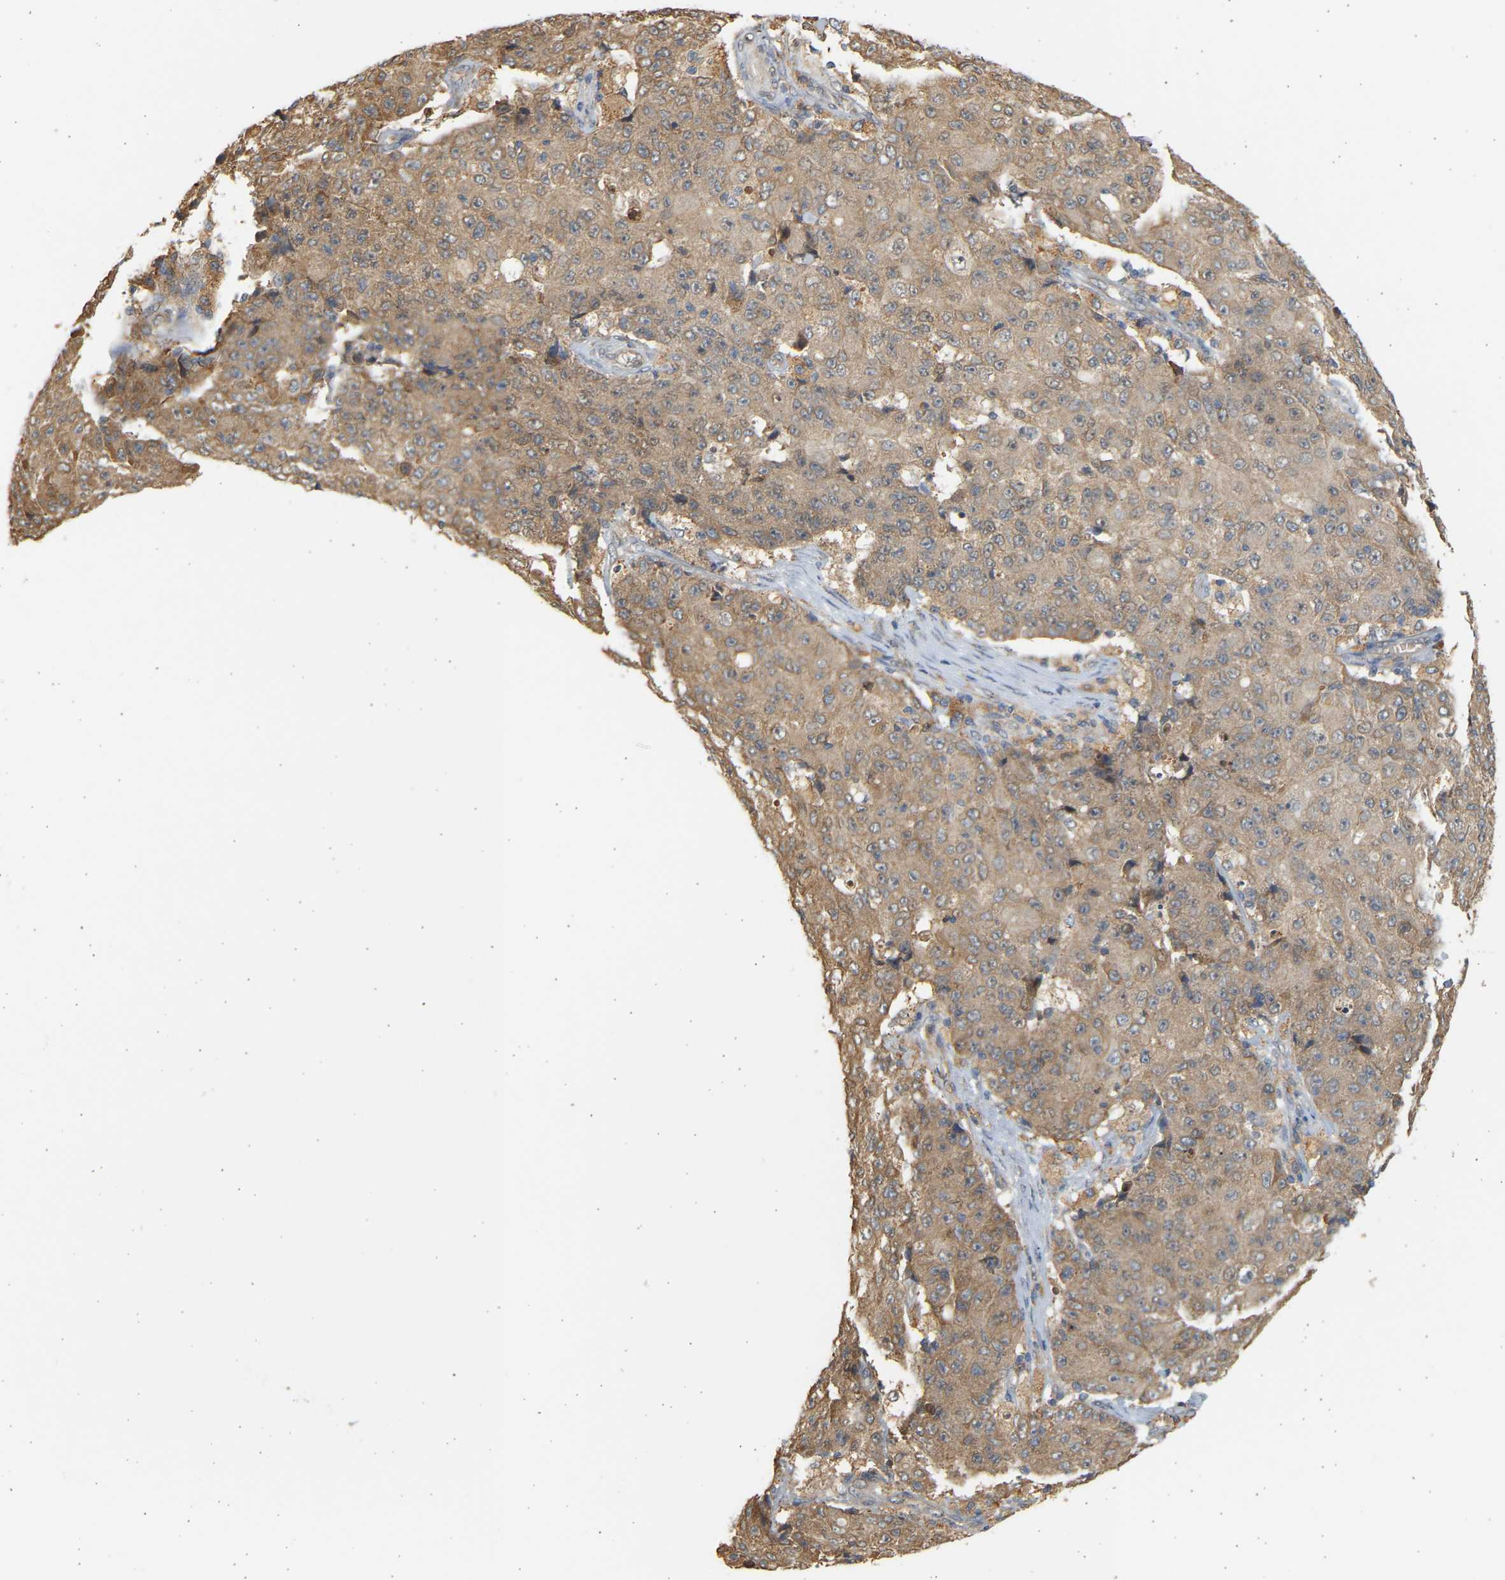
{"staining": {"intensity": "moderate", "quantity": ">75%", "location": "cytoplasmic/membranous"}, "tissue": "ovarian cancer", "cell_type": "Tumor cells", "image_type": "cancer", "snomed": [{"axis": "morphology", "description": "Carcinoma, endometroid"}, {"axis": "topography", "description": "Ovary"}], "caption": "Protein analysis of ovarian endometroid carcinoma tissue displays moderate cytoplasmic/membranous staining in approximately >75% of tumor cells.", "gene": "B4GALT6", "patient": {"sex": "female", "age": 42}}